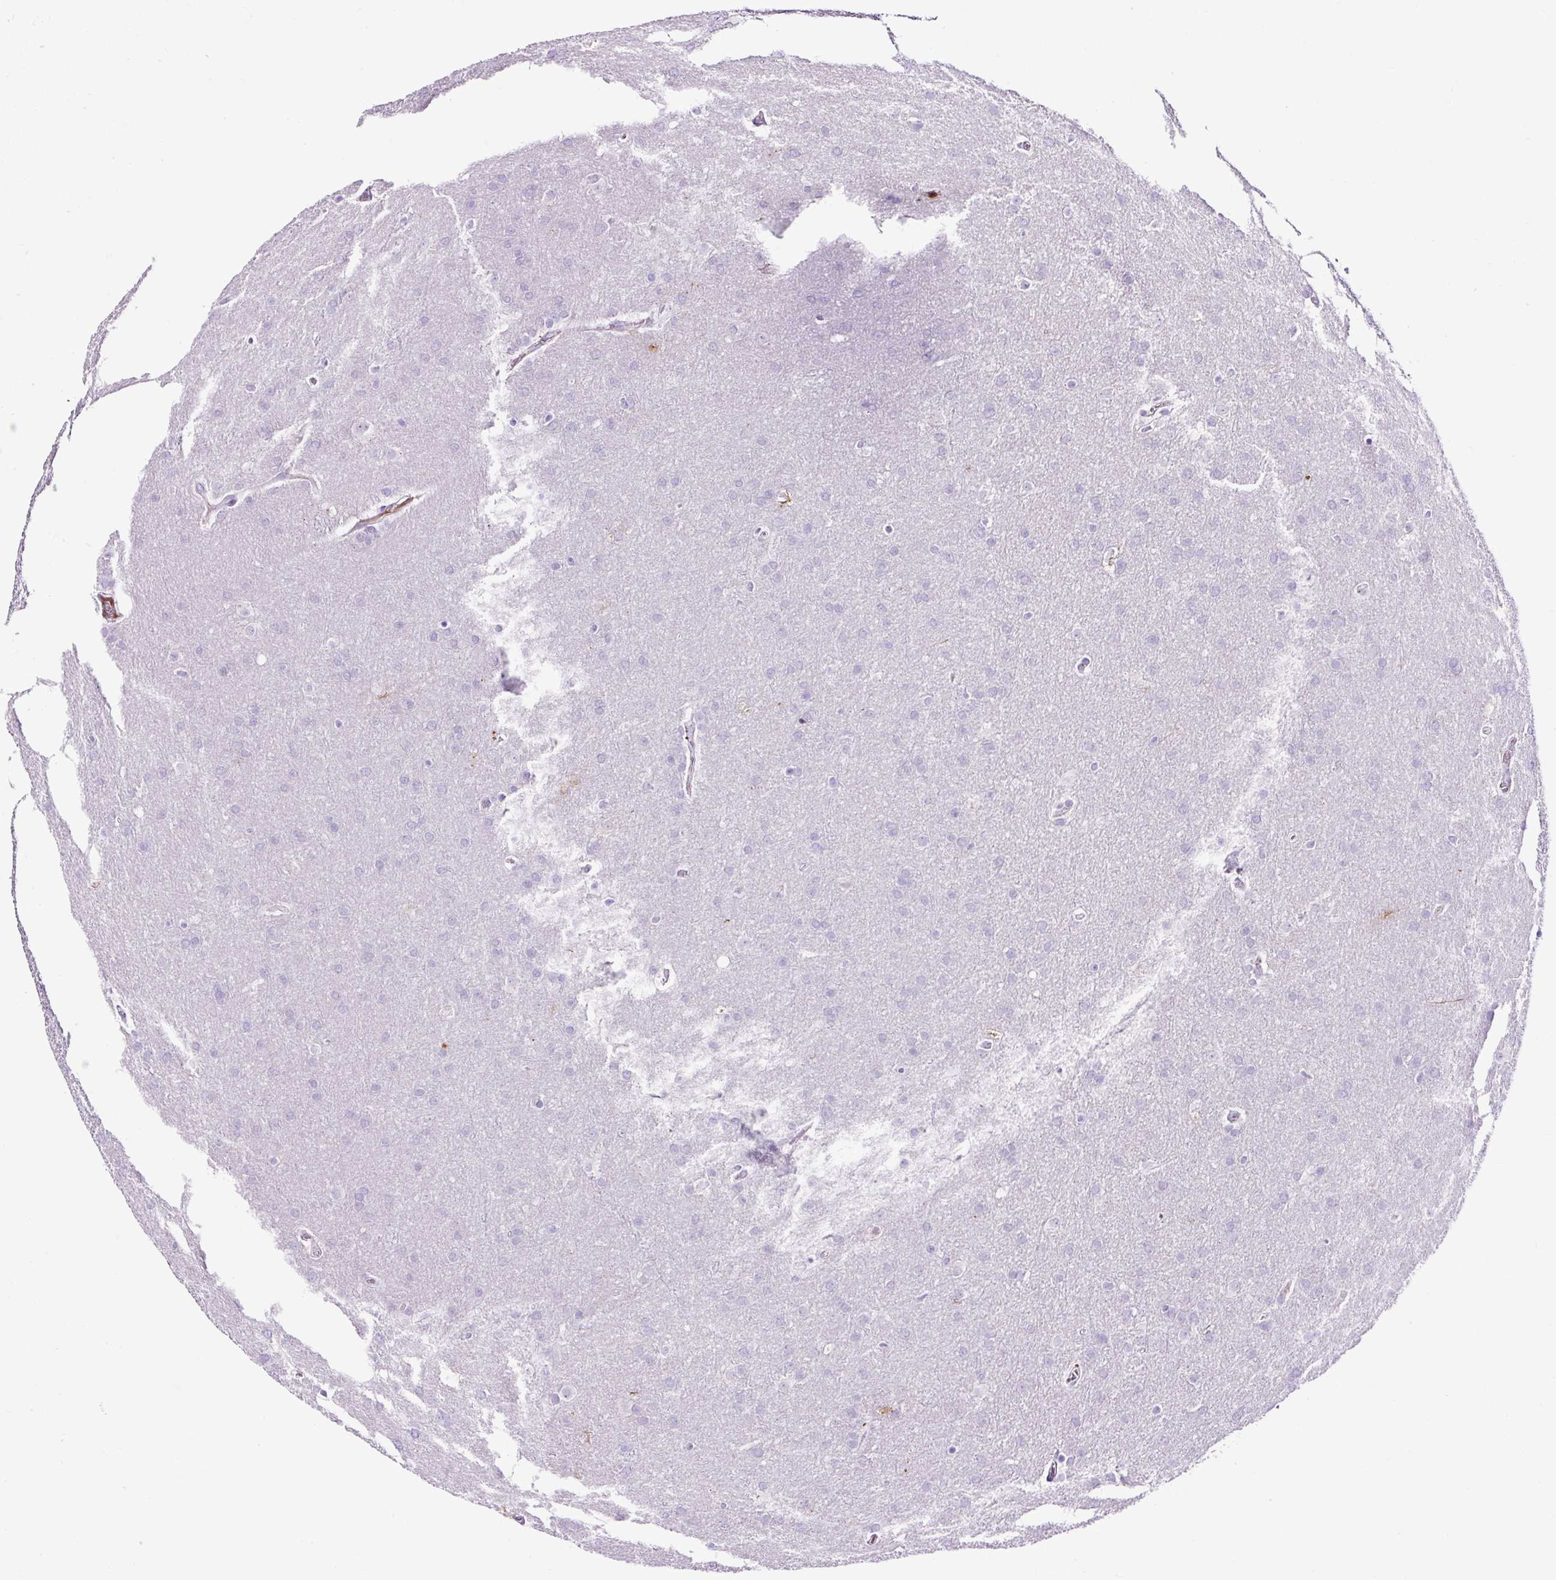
{"staining": {"intensity": "negative", "quantity": "none", "location": "none"}, "tissue": "glioma", "cell_type": "Tumor cells", "image_type": "cancer", "snomed": [{"axis": "morphology", "description": "Glioma, malignant, Low grade"}, {"axis": "topography", "description": "Brain"}], "caption": "This is a histopathology image of immunohistochemistry staining of glioma, which shows no staining in tumor cells.", "gene": "TMEM200B", "patient": {"sex": "female", "age": 32}}